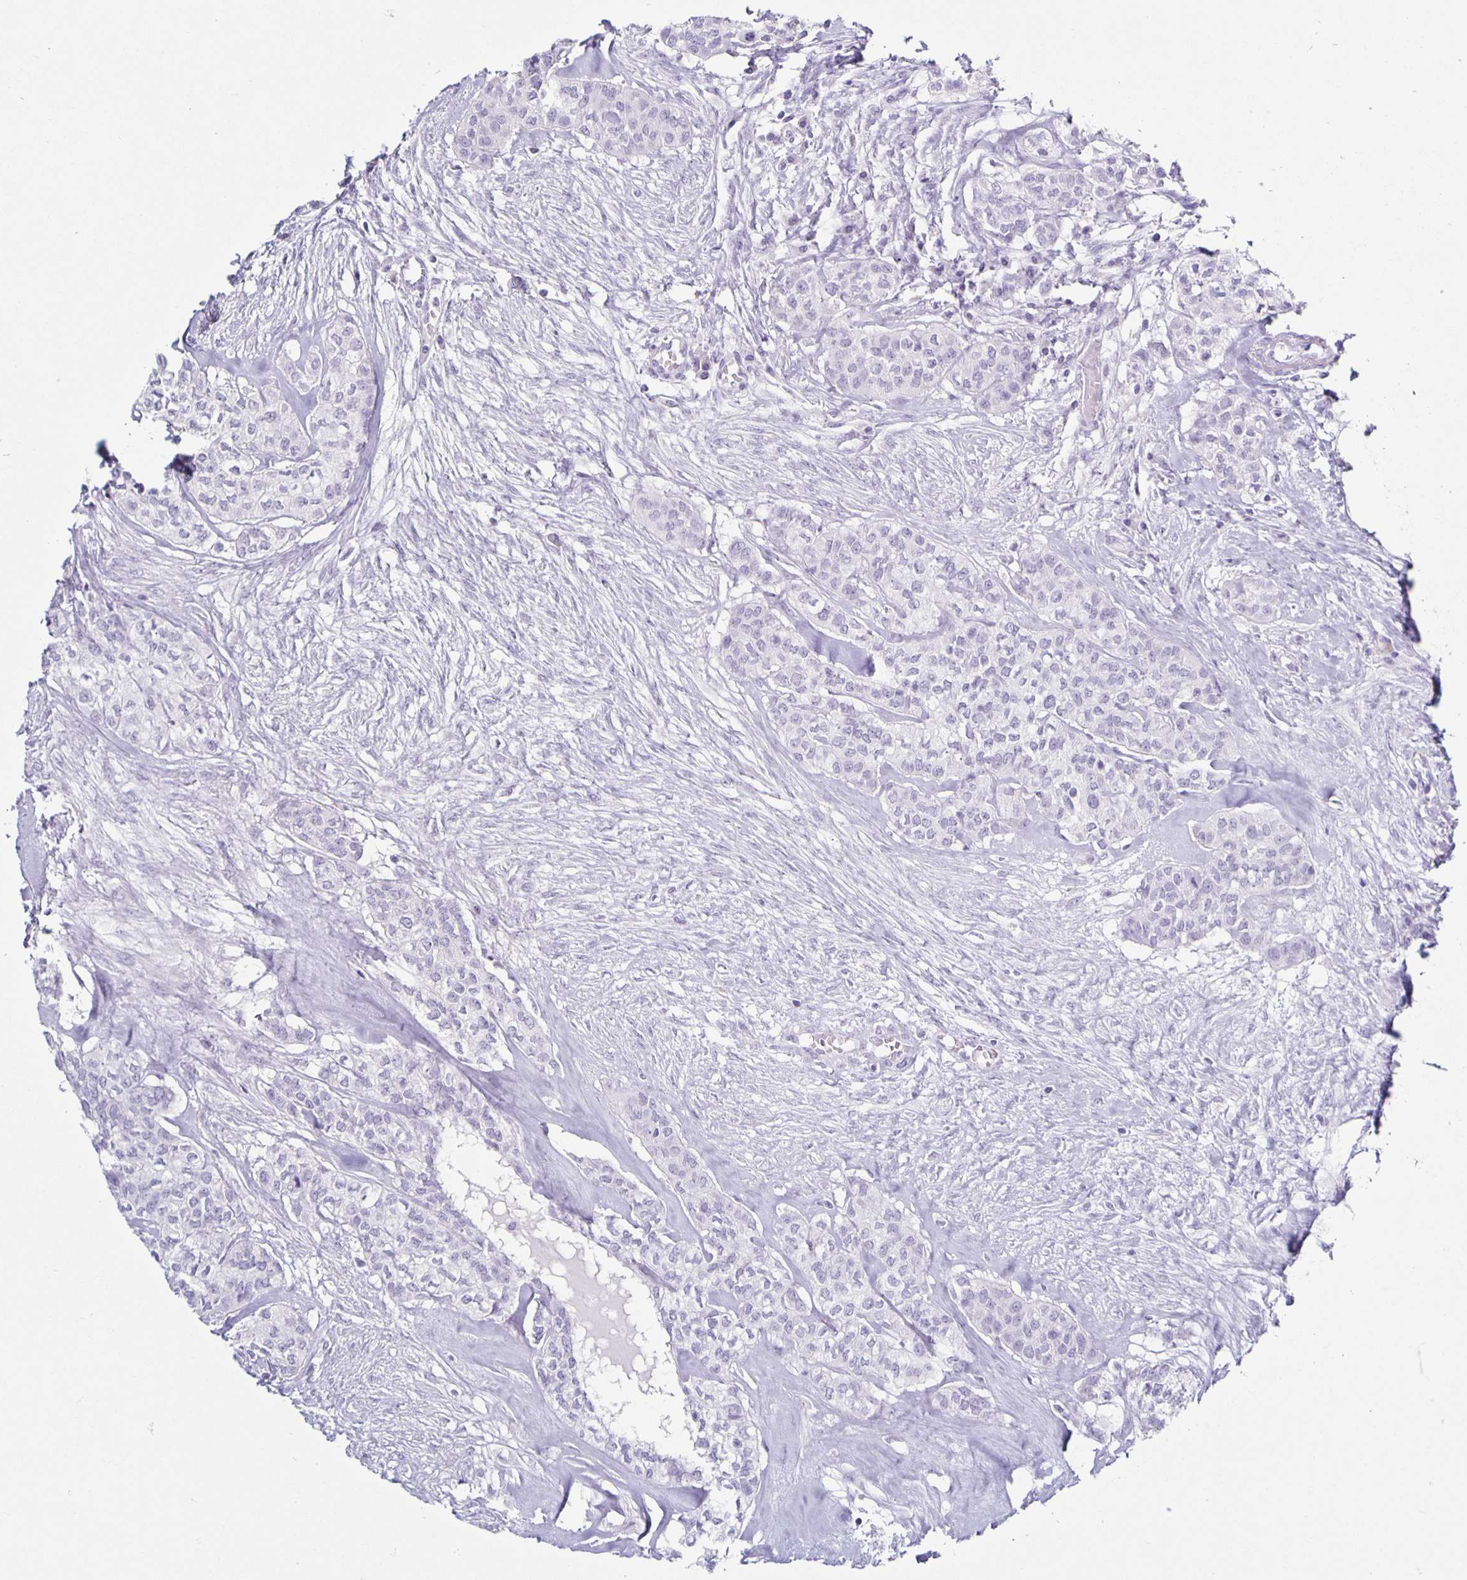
{"staining": {"intensity": "negative", "quantity": "none", "location": "none"}, "tissue": "head and neck cancer", "cell_type": "Tumor cells", "image_type": "cancer", "snomed": [{"axis": "morphology", "description": "Adenocarcinoma, NOS"}, {"axis": "topography", "description": "Head-Neck"}], "caption": "A photomicrograph of head and neck cancer (adenocarcinoma) stained for a protein demonstrates no brown staining in tumor cells. Brightfield microscopy of immunohistochemistry stained with DAB (3,3'-diaminobenzidine) (brown) and hematoxylin (blue), captured at high magnification.", "gene": "CT45A5", "patient": {"sex": "male", "age": 81}}